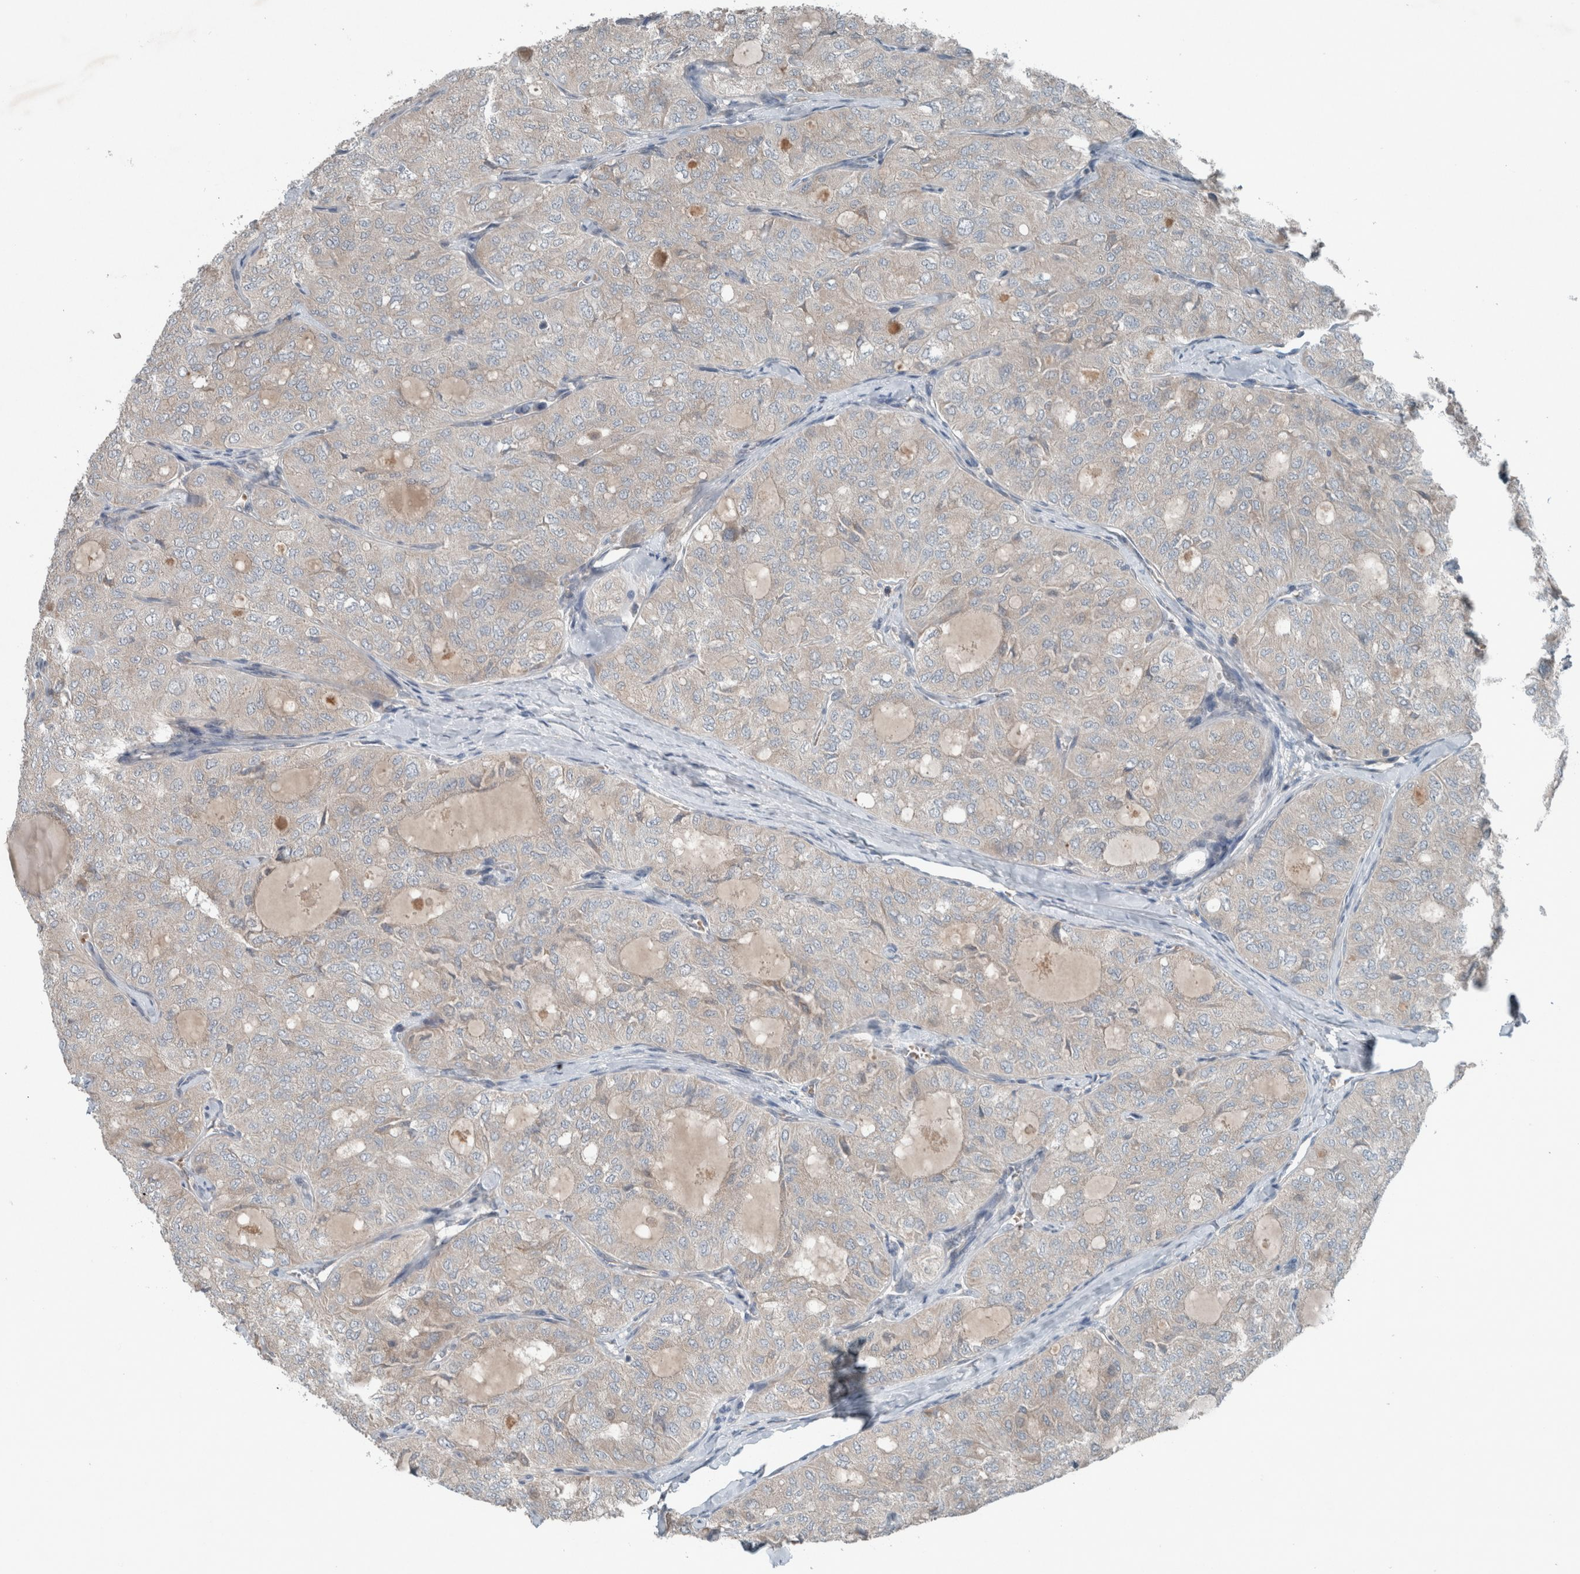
{"staining": {"intensity": "negative", "quantity": "none", "location": "none"}, "tissue": "thyroid cancer", "cell_type": "Tumor cells", "image_type": "cancer", "snomed": [{"axis": "morphology", "description": "Follicular adenoma carcinoma, NOS"}, {"axis": "topography", "description": "Thyroid gland"}], "caption": "An immunohistochemistry (IHC) micrograph of follicular adenoma carcinoma (thyroid) is shown. There is no staining in tumor cells of follicular adenoma carcinoma (thyroid).", "gene": "JADE2", "patient": {"sex": "male", "age": 75}}